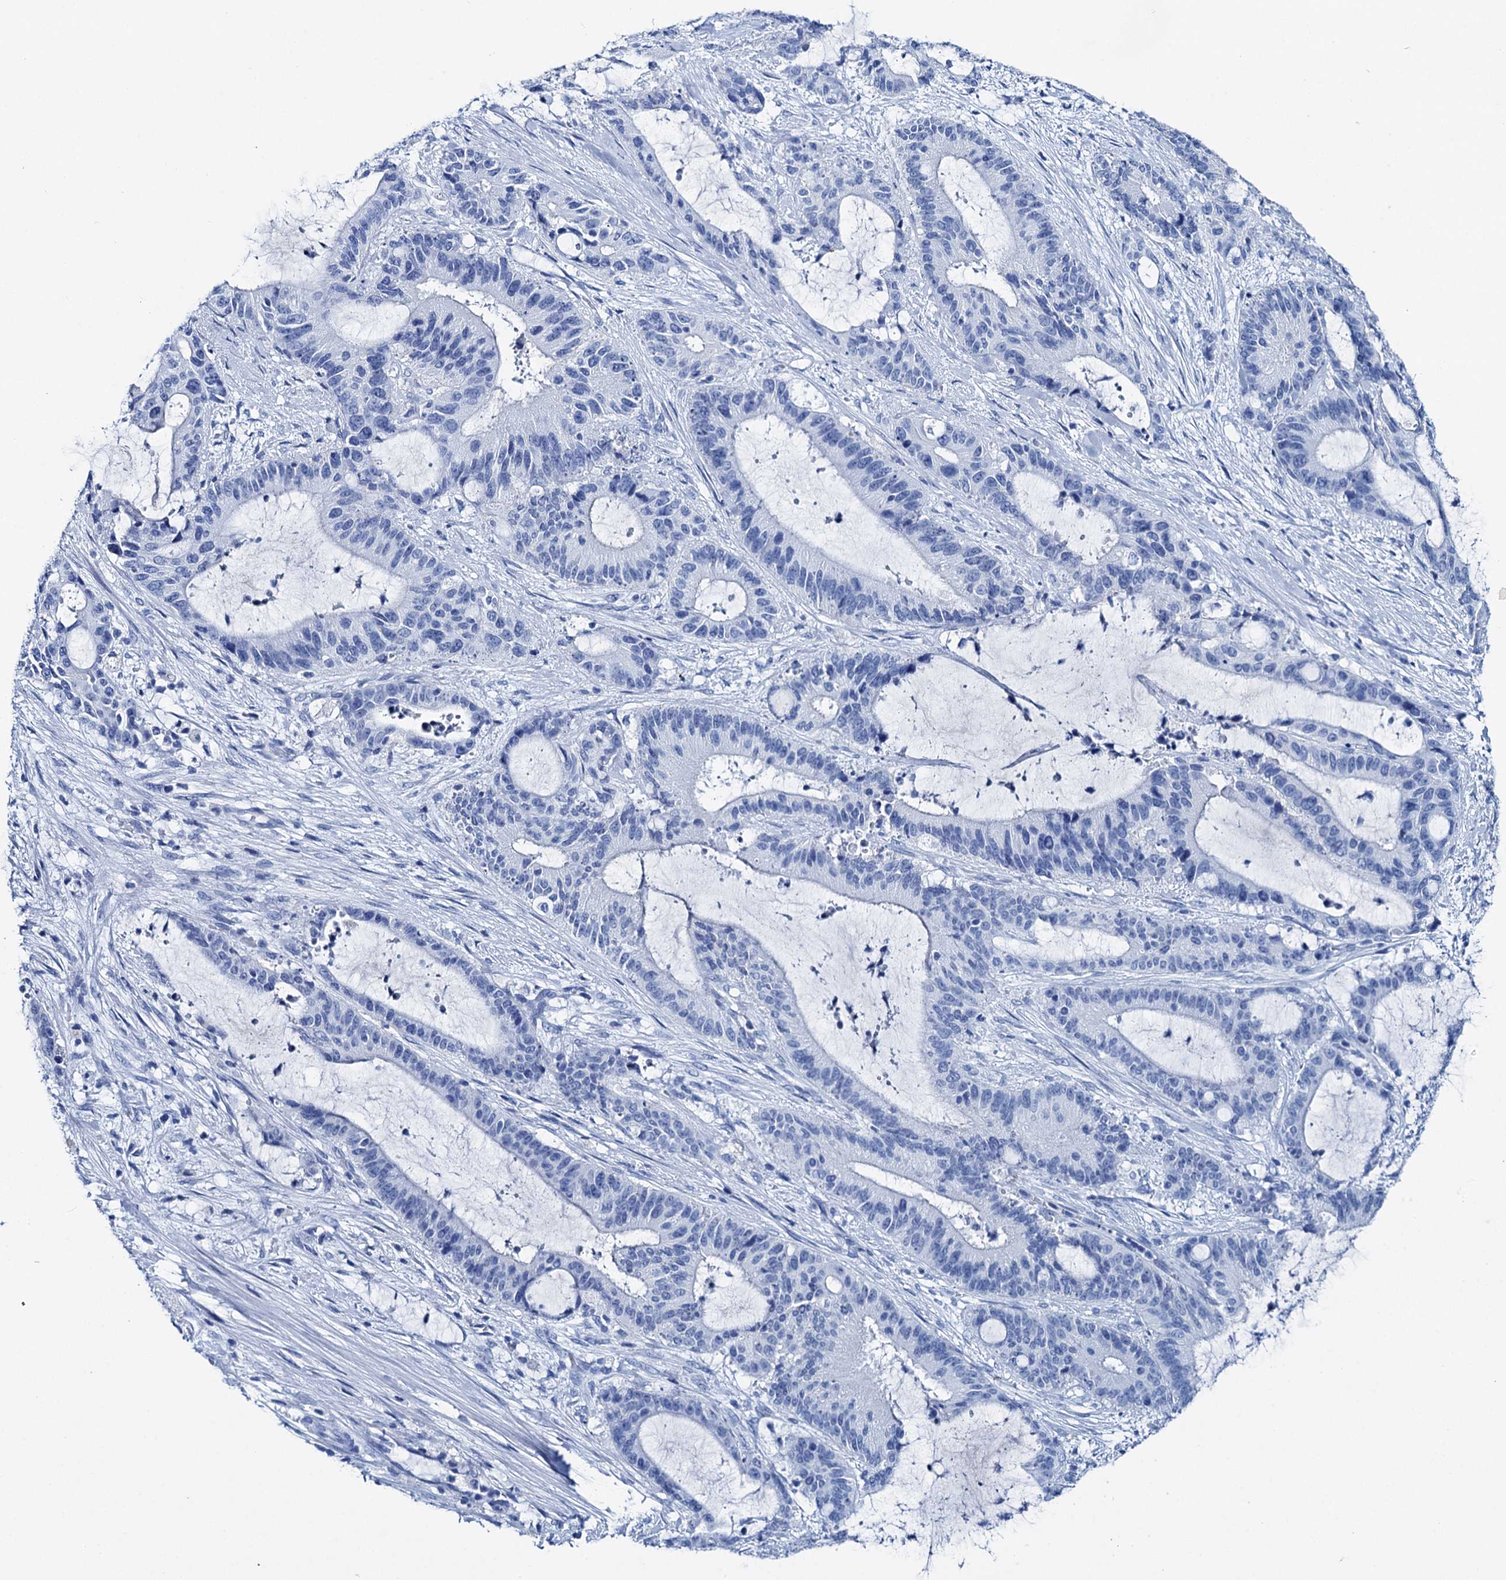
{"staining": {"intensity": "negative", "quantity": "none", "location": "none"}, "tissue": "liver cancer", "cell_type": "Tumor cells", "image_type": "cancer", "snomed": [{"axis": "morphology", "description": "Normal tissue, NOS"}, {"axis": "morphology", "description": "Cholangiocarcinoma"}, {"axis": "topography", "description": "Liver"}, {"axis": "topography", "description": "Peripheral nerve tissue"}], "caption": "Micrograph shows no protein positivity in tumor cells of liver cancer (cholangiocarcinoma) tissue.", "gene": "BRINP1", "patient": {"sex": "female", "age": 73}}